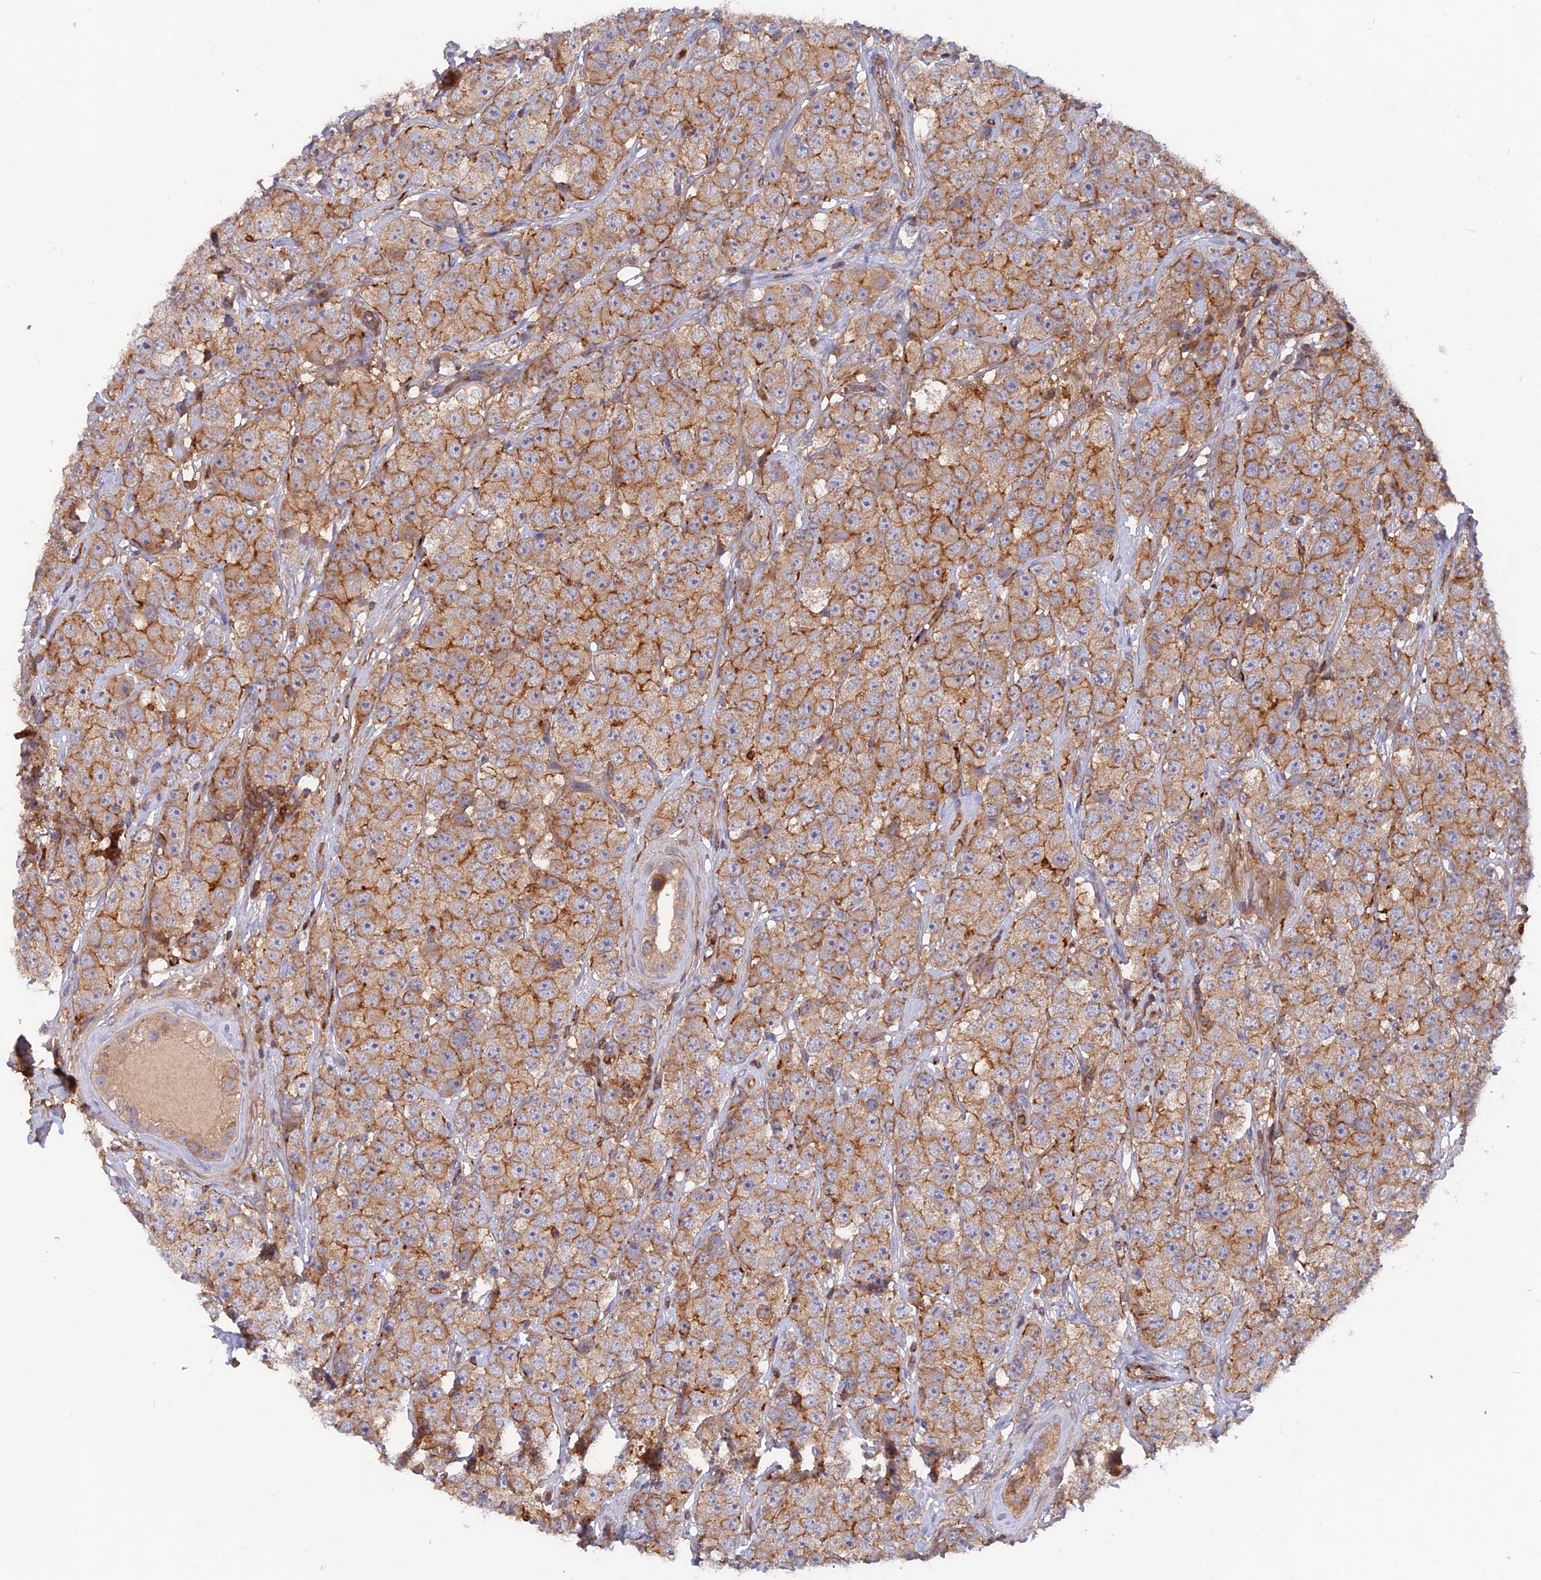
{"staining": {"intensity": "moderate", "quantity": ">75%", "location": "cytoplasmic/membranous"}, "tissue": "testis cancer", "cell_type": "Tumor cells", "image_type": "cancer", "snomed": [{"axis": "morphology", "description": "Seminoma, NOS"}, {"axis": "topography", "description": "Testis"}], "caption": "Testis cancer was stained to show a protein in brown. There is medium levels of moderate cytoplasmic/membranous expression in about >75% of tumor cells. (brown staining indicates protein expression, while blue staining denotes nuclei).", "gene": "CPNE7", "patient": {"sex": "male", "age": 28}}